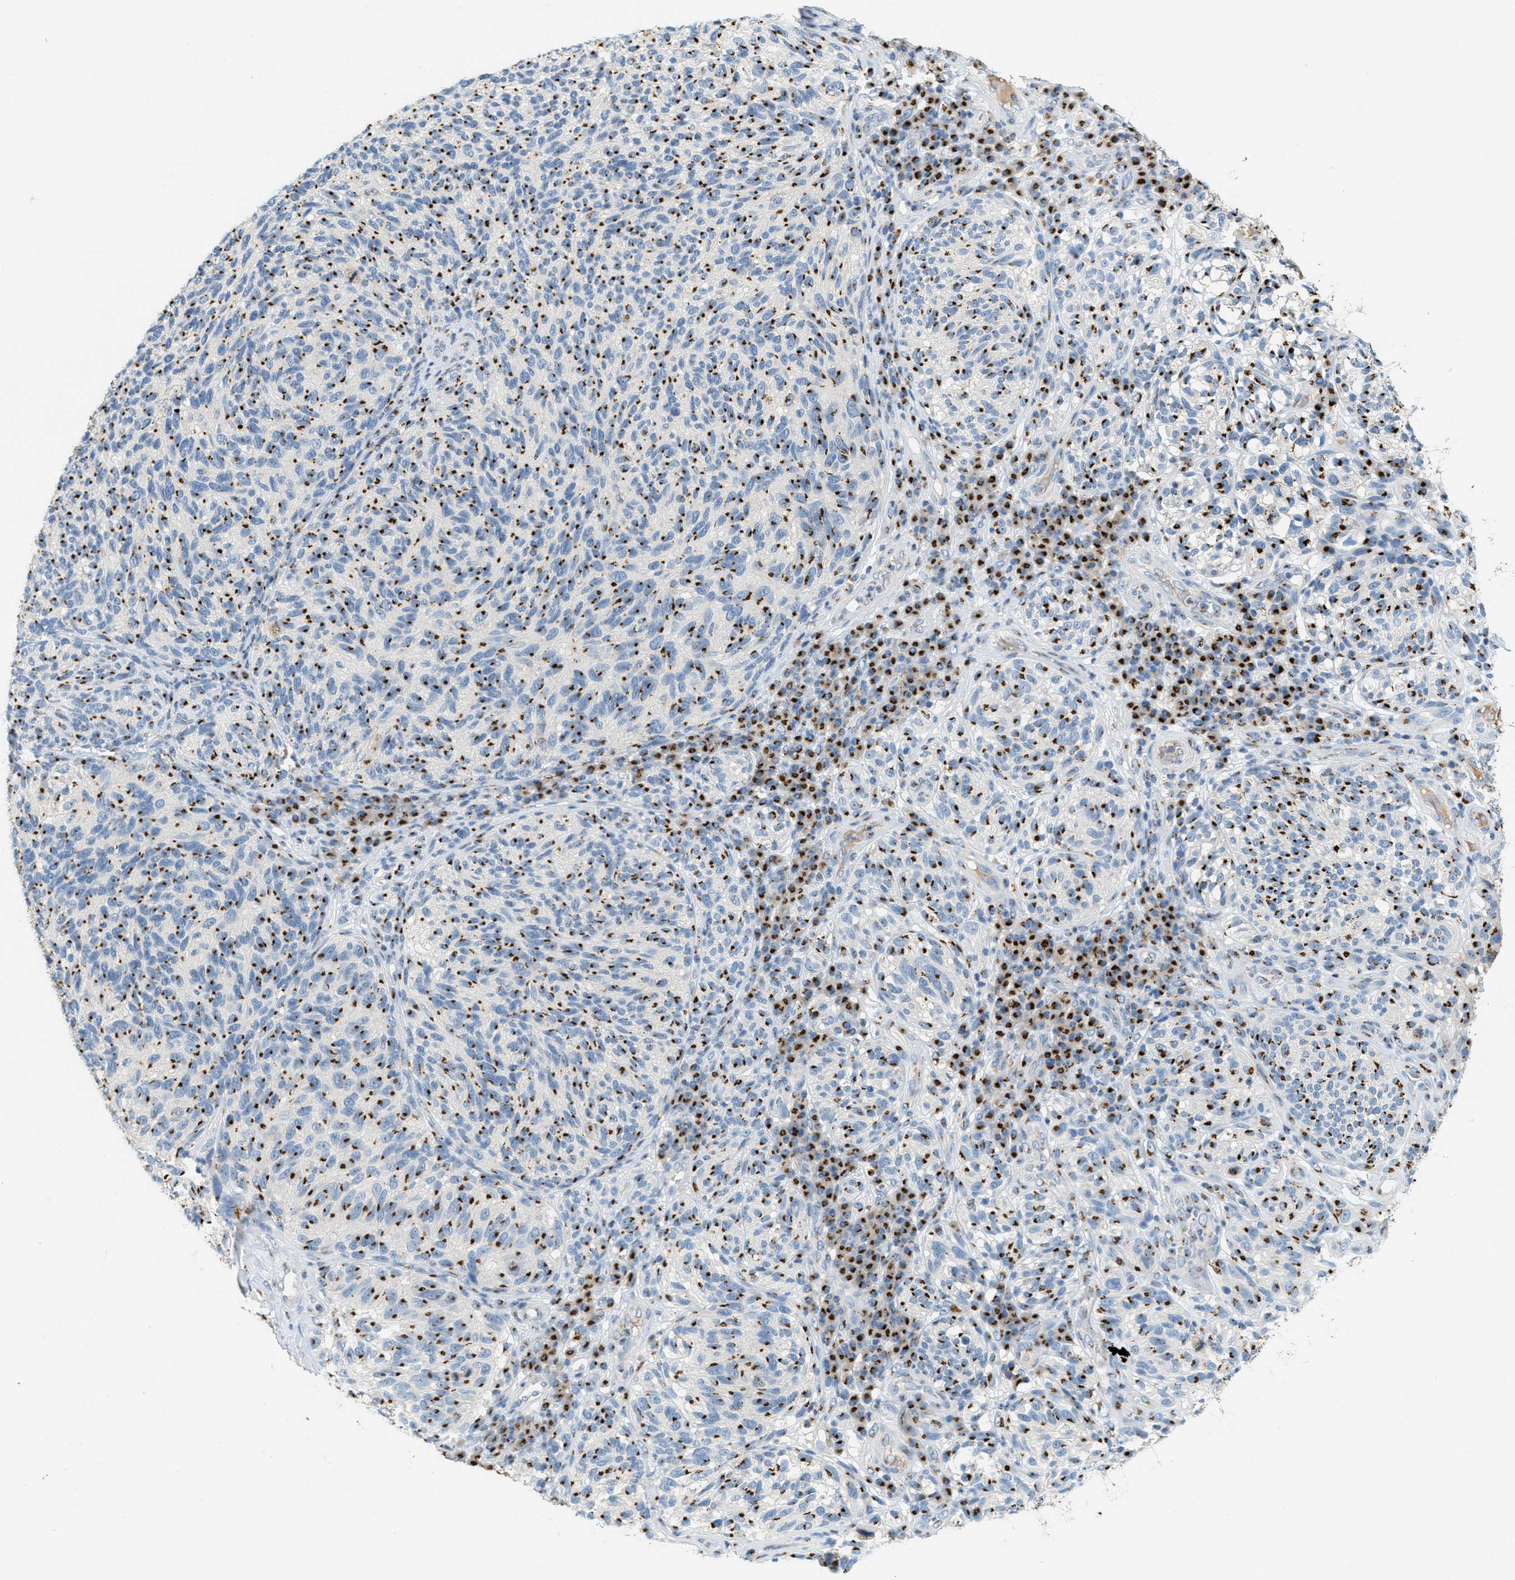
{"staining": {"intensity": "strong", "quantity": ">75%", "location": "cytoplasmic/membranous"}, "tissue": "melanoma", "cell_type": "Tumor cells", "image_type": "cancer", "snomed": [{"axis": "morphology", "description": "Malignant melanoma, NOS"}, {"axis": "topography", "description": "Skin"}], "caption": "Immunohistochemistry (IHC) of human melanoma demonstrates high levels of strong cytoplasmic/membranous staining in about >75% of tumor cells.", "gene": "ENTPD4", "patient": {"sex": "female", "age": 73}}